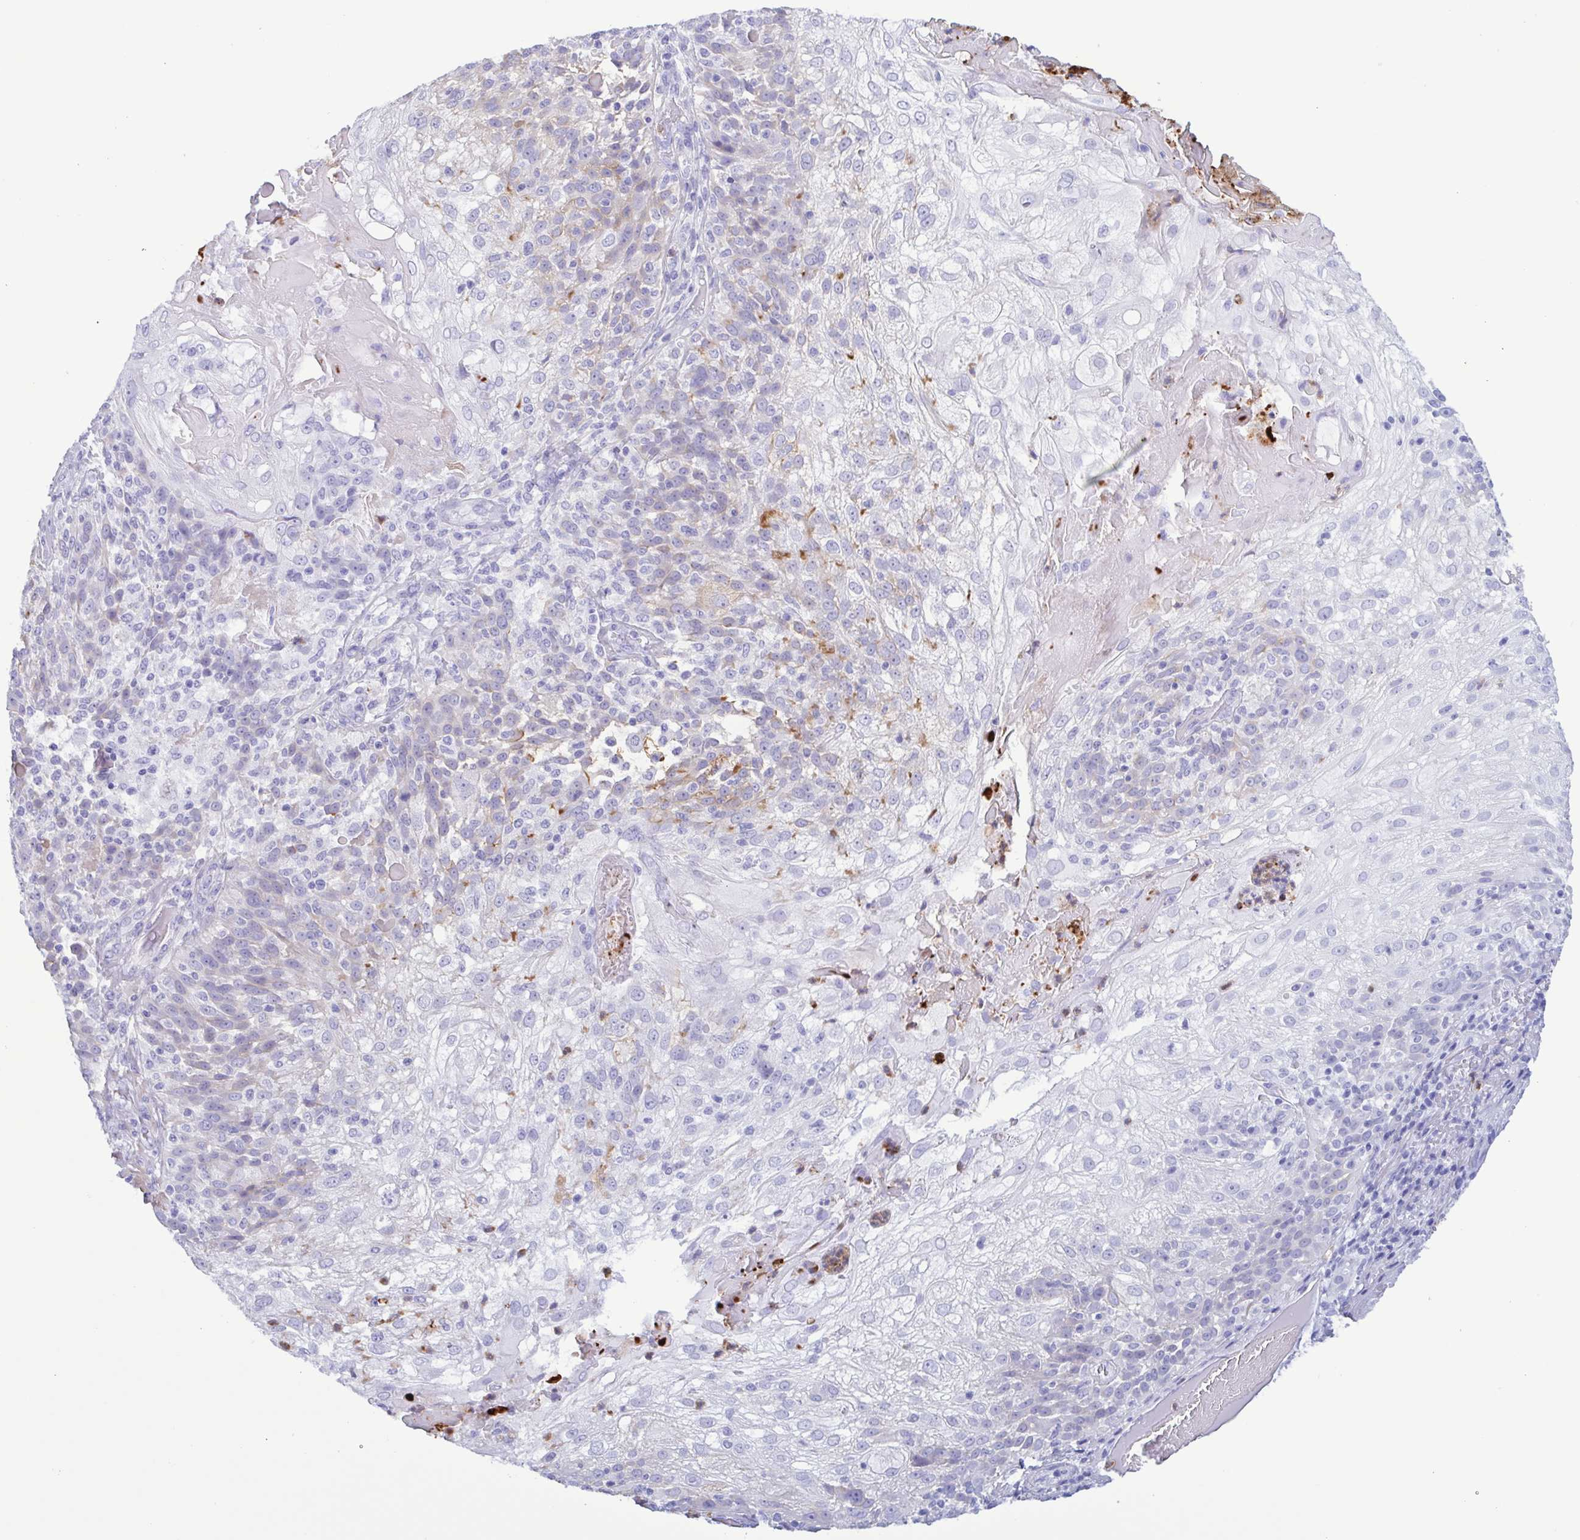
{"staining": {"intensity": "negative", "quantity": "none", "location": "none"}, "tissue": "skin cancer", "cell_type": "Tumor cells", "image_type": "cancer", "snomed": [{"axis": "morphology", "description": "Normal tissue, NOS"}, {"axis": "morphology", "description": "Squamous cell carcinoma, NOS"}, {"axis": "topography", "description": "Skin"}], "caption": "Immunohistochemistry photomicrograph of neoplastic tissue: human skin squamous cell carcinoma stained with DAB (3,3'-diaminobenzidine) shows no significant protein expression in tumor cells.", "gene": "LTF", "patient": {"sex": "female", "age": 83}}